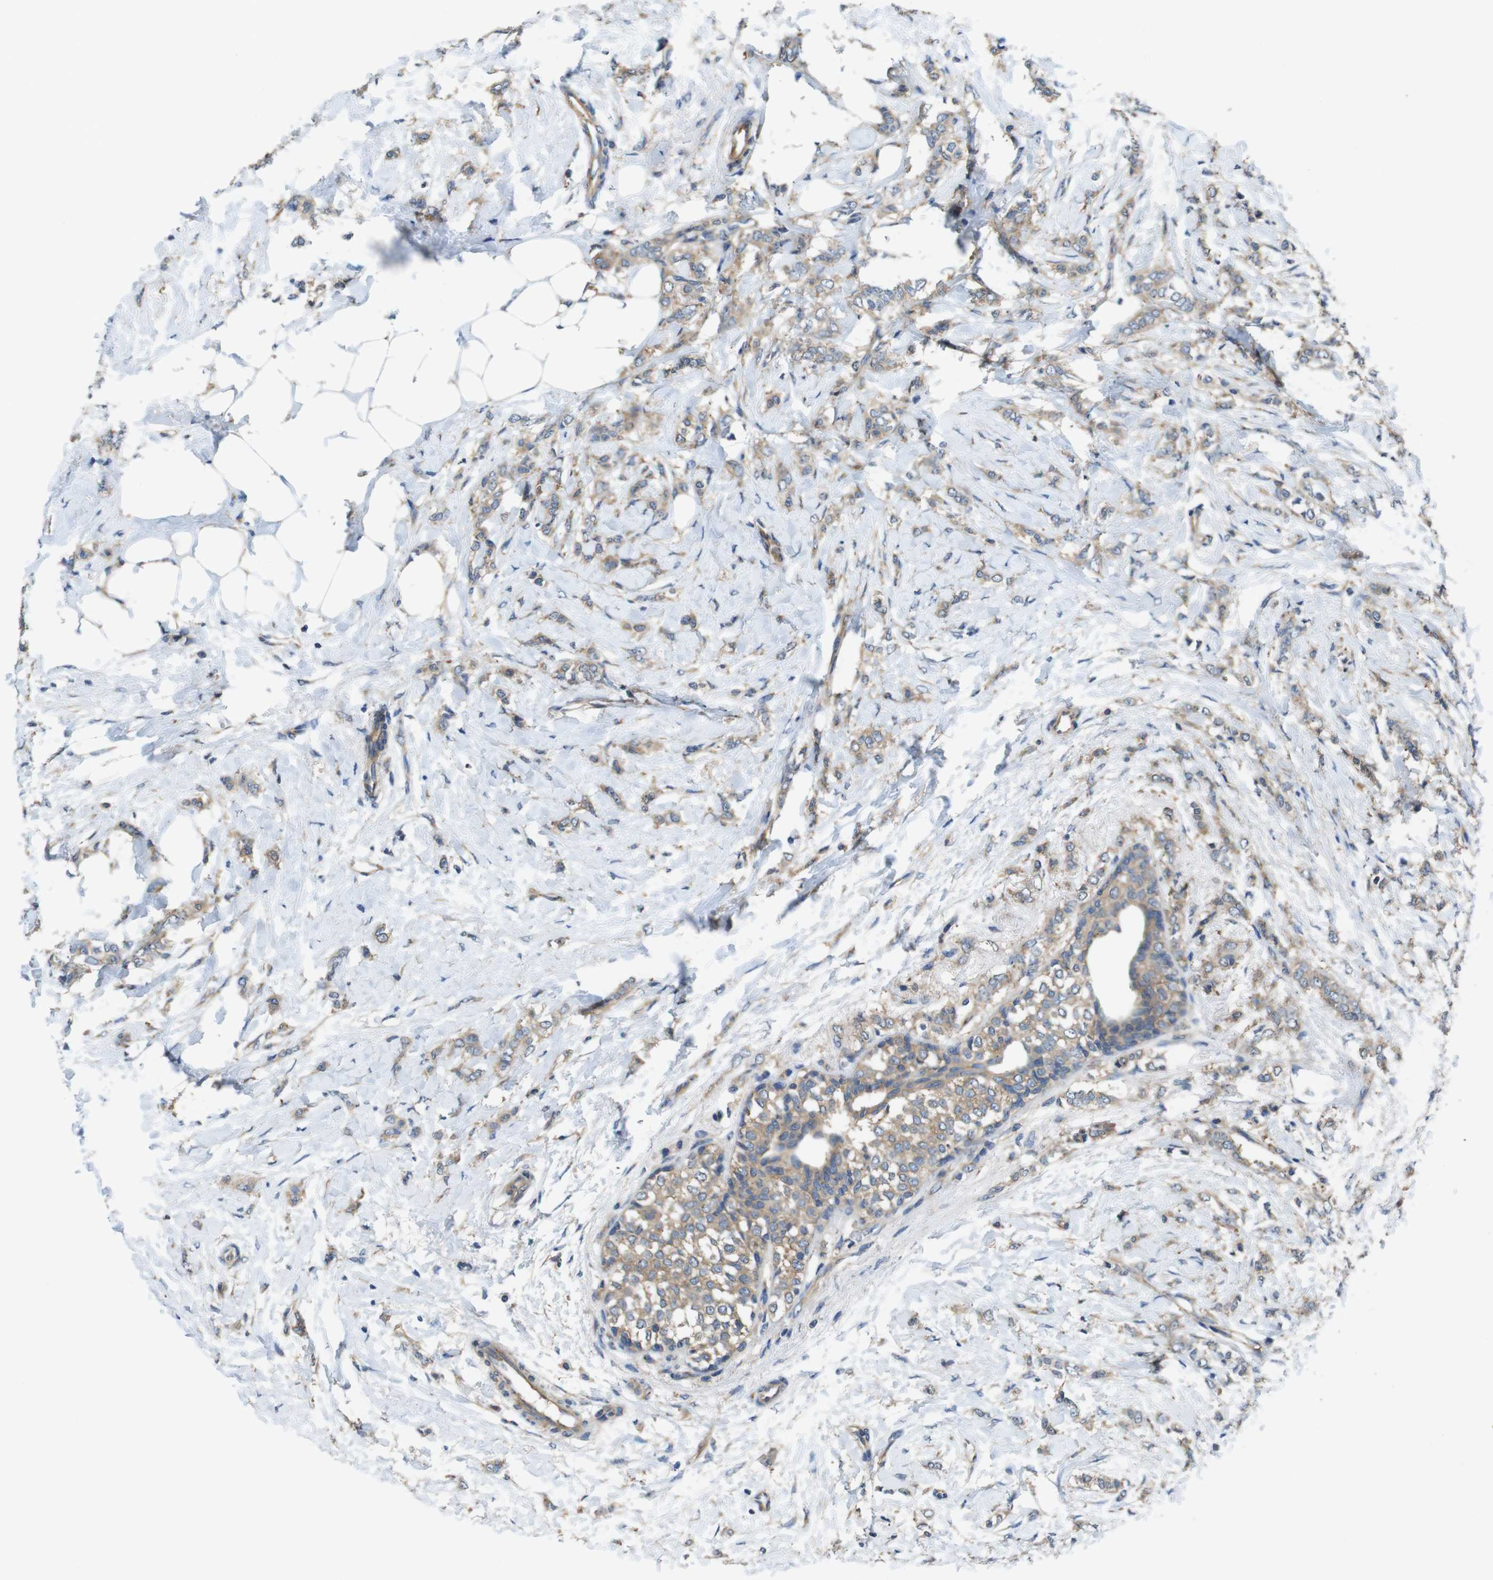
{"staining": {"intensity": "weak", "quantity": ">75%", "location": "cytoplasmic/membranous"}, "tissue": "breast cancer", "cell_type": "Tumor cells", "image_type": "cancer", "snomed": [{"axis": "morphology", "description": "Lobular carcinoma, in situ"}, {"axis": "morphology", "description": "Lobular carcinoma"}, {"axis": "topography", "description": "Breast"}], "caption": "Brown immunohistochemical staining in human breast cancer (lobular carcinoma) demonstrates weak cytoplasmic/membranous expression in about >75% of tumor cells.", "gene": "DCTN1", "patient": {"sex": "female", "age": 41}}